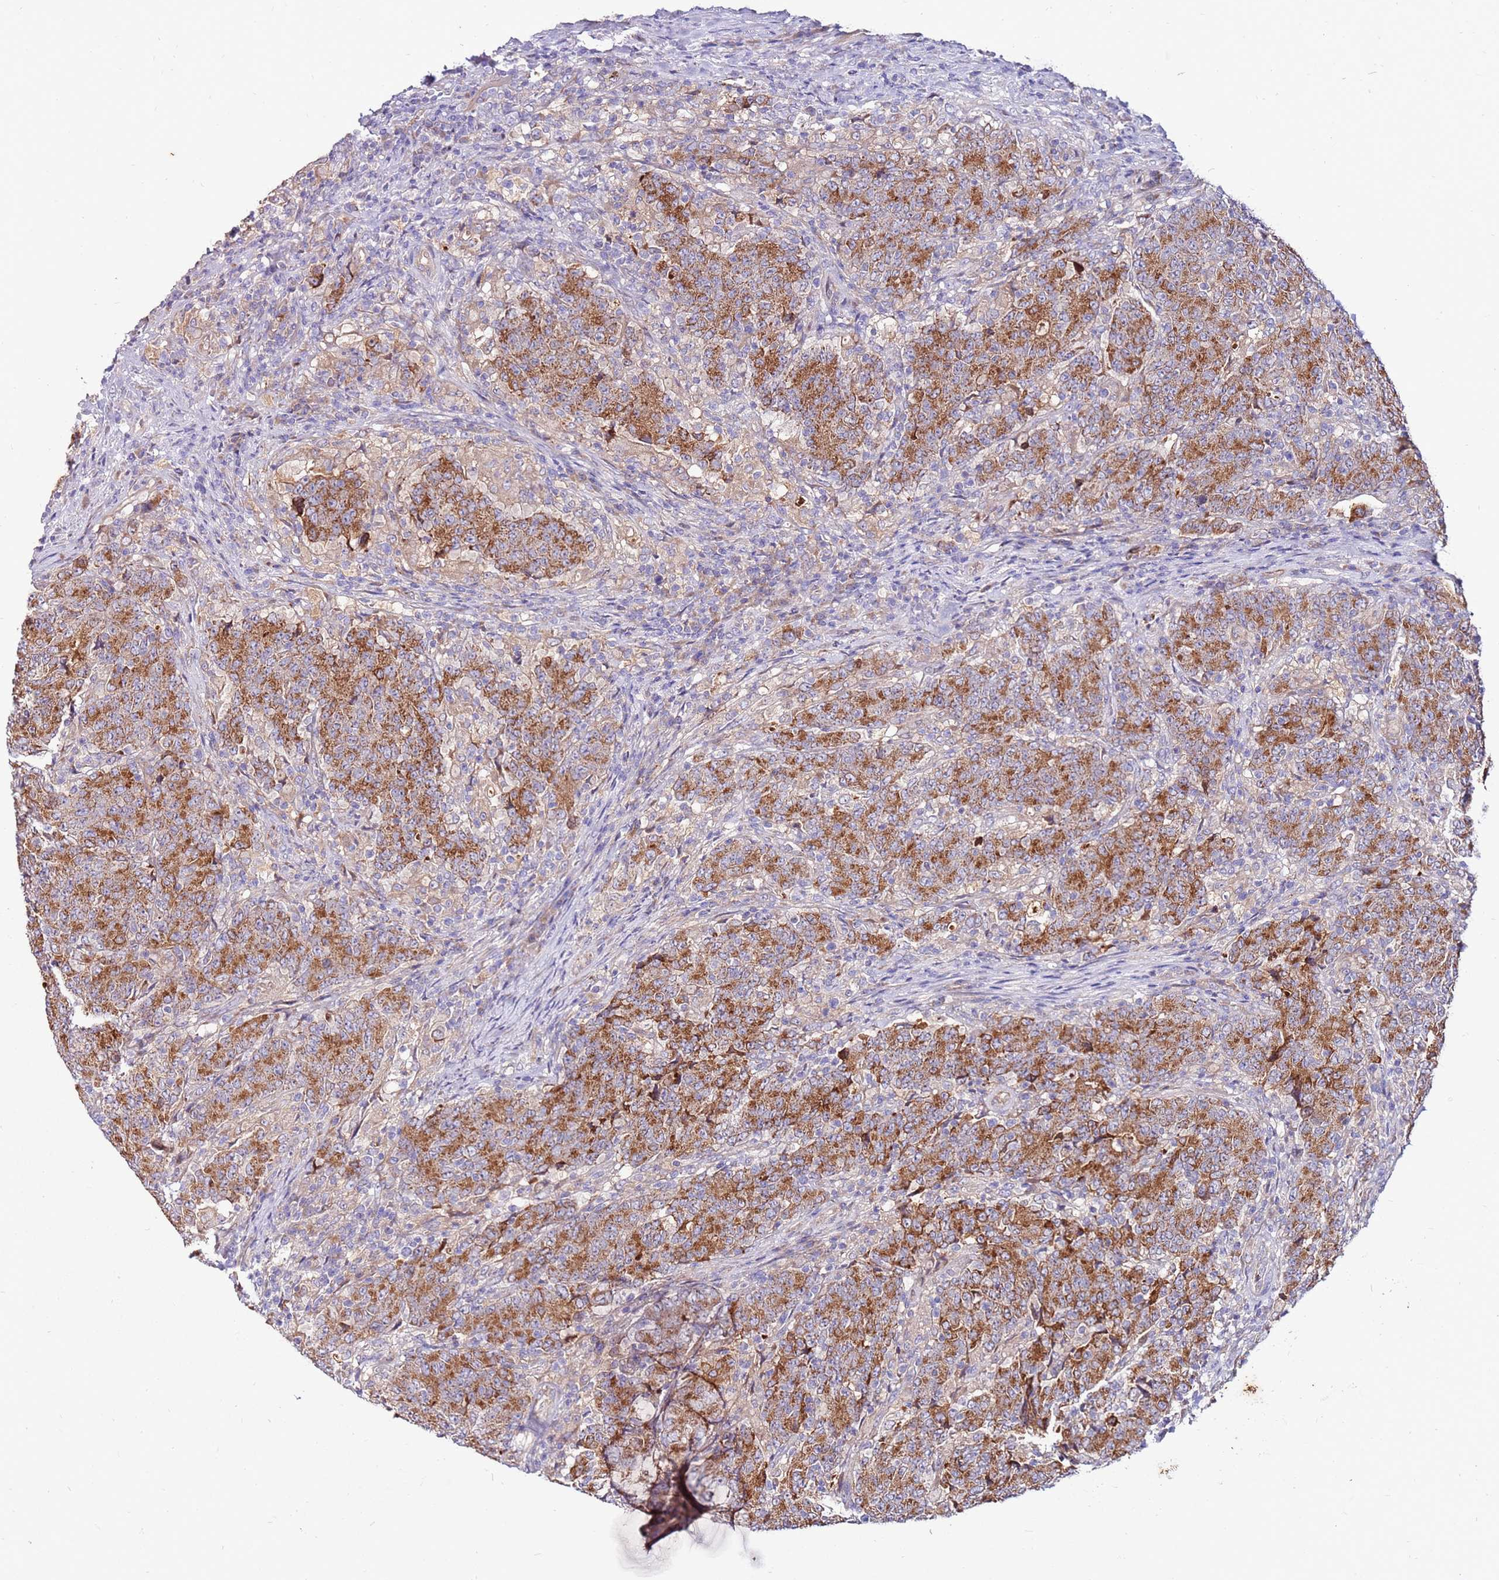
{"staining": {"intensity": "moderate", "quantity": ">75%", "location": "cytoplasmic/membranous"}, "tissue": "colorectal cancer", "cell_type": "Tumor cells", "image_type": "cancer", "snomed": [{"axis": "morphology", "description": "Adenocarcinoma, NOS"}, {"axis": "topography", "description": "Colon"}], "caption": "Immunohistochemistry micrograph of human adenocarcinoma (colorectal) stained for a protein (brown), which shows medium levels of moderate cytoplasmic/membranous staining in about >75% of tumor cells.", "gene": "SLC44A4", "patient": {"sex": "female", "age": 75}}